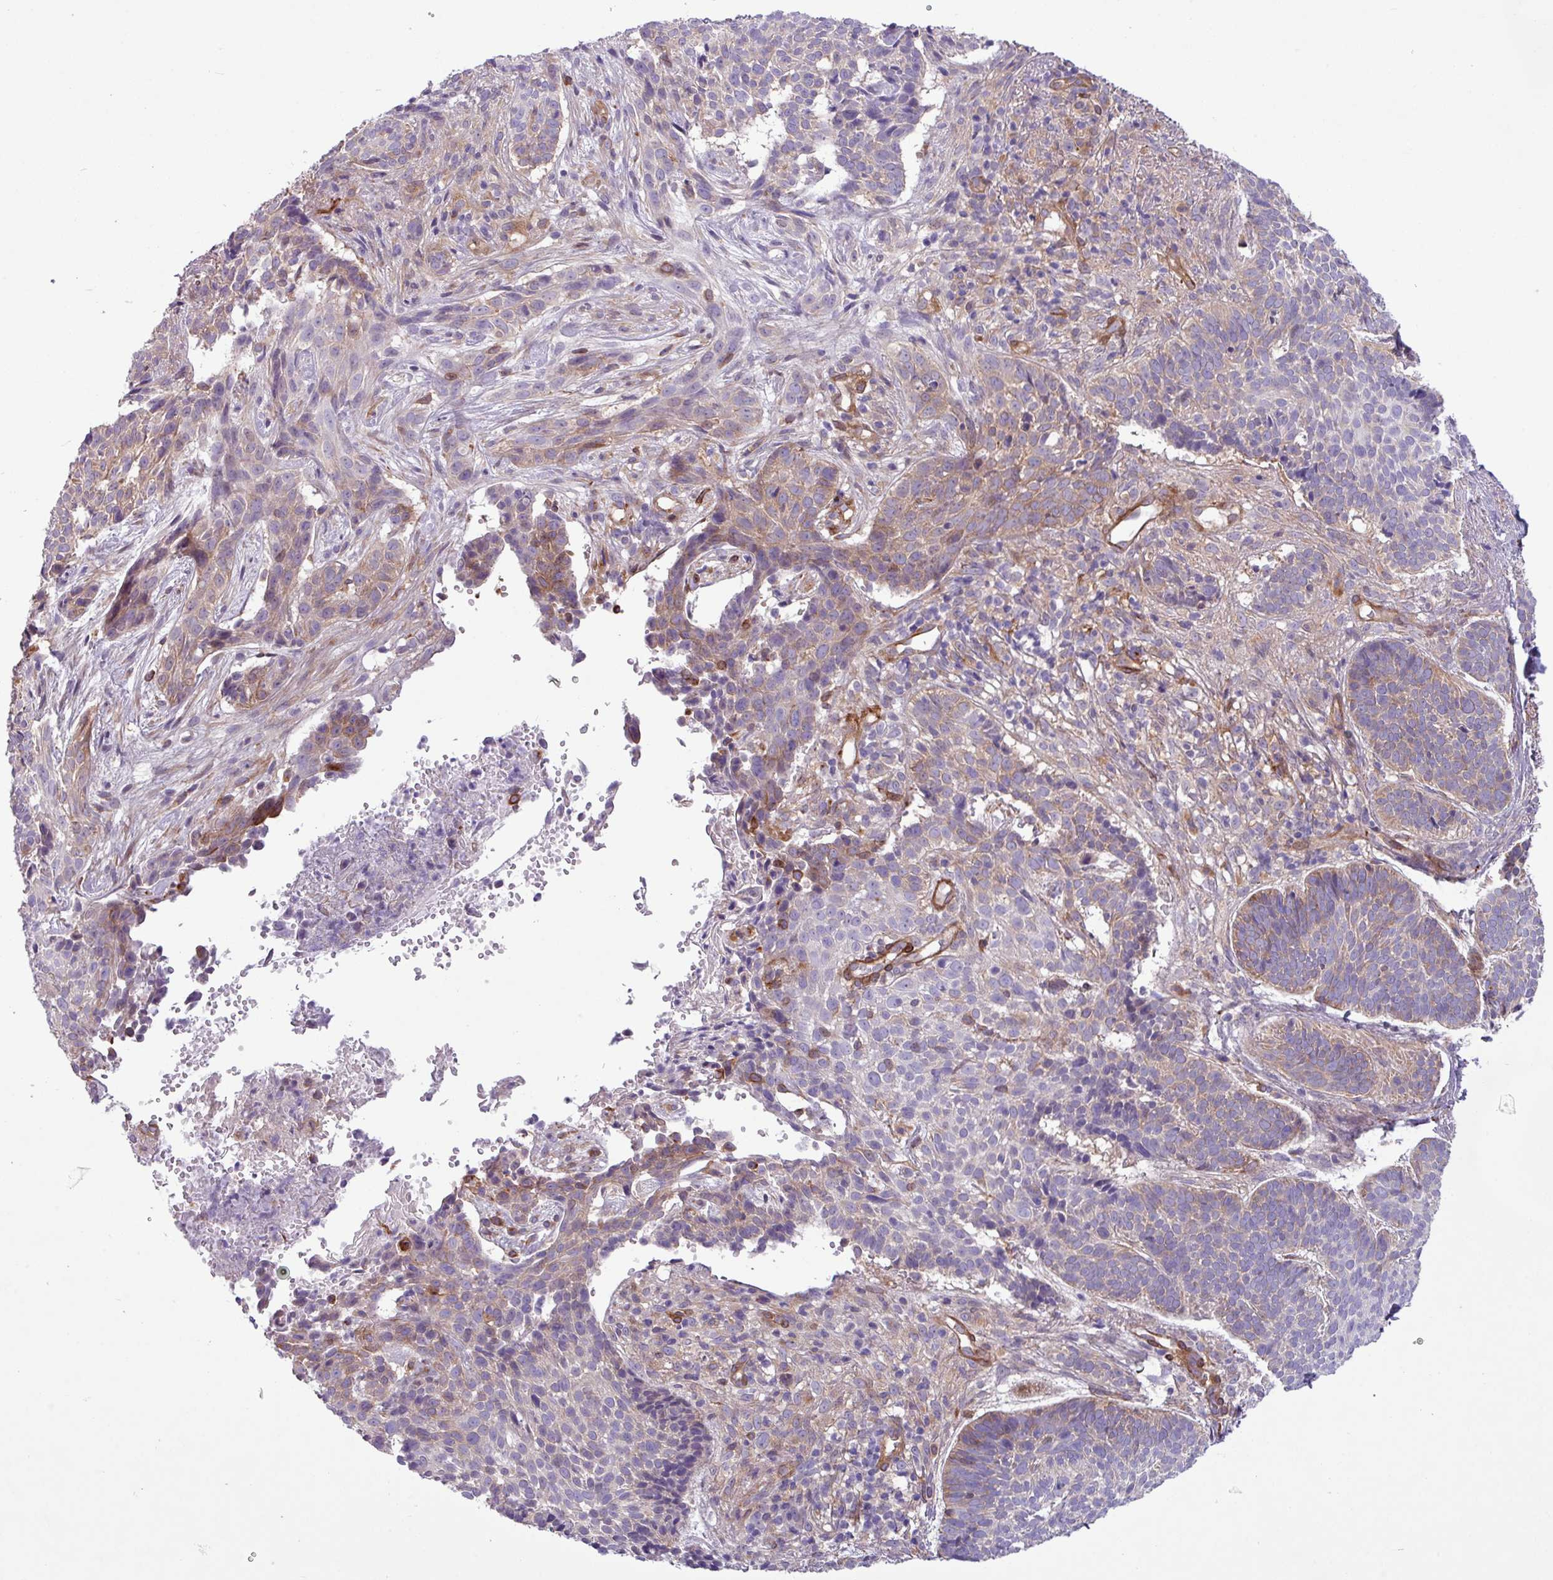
{"staining": {"intensity": "weak", "quantity": "25%-75%", "location": "cytoplasmic/membranous"}, "tissue": "skin cancer", "cell_type": "Tumor cells", "image_type": "cancer", "snomed": [{"axis": "morphology", "description": "Basal cell carcinoma"}, {"axis": "topography", "description": "Skin"}], "caption": "Protein expression analysis of human skin cancer (basal cell carcinoma) reveals weak cytoplasmic/membranous positivity in about 25%-75% of tumor cells. The protein is stained brown, and the nuclei are stained in blue (DAB IHC with brightfield microscopy, high magnification).", "gene": "KIRREL3", "patient": {"sex": "male", "age": 70}}